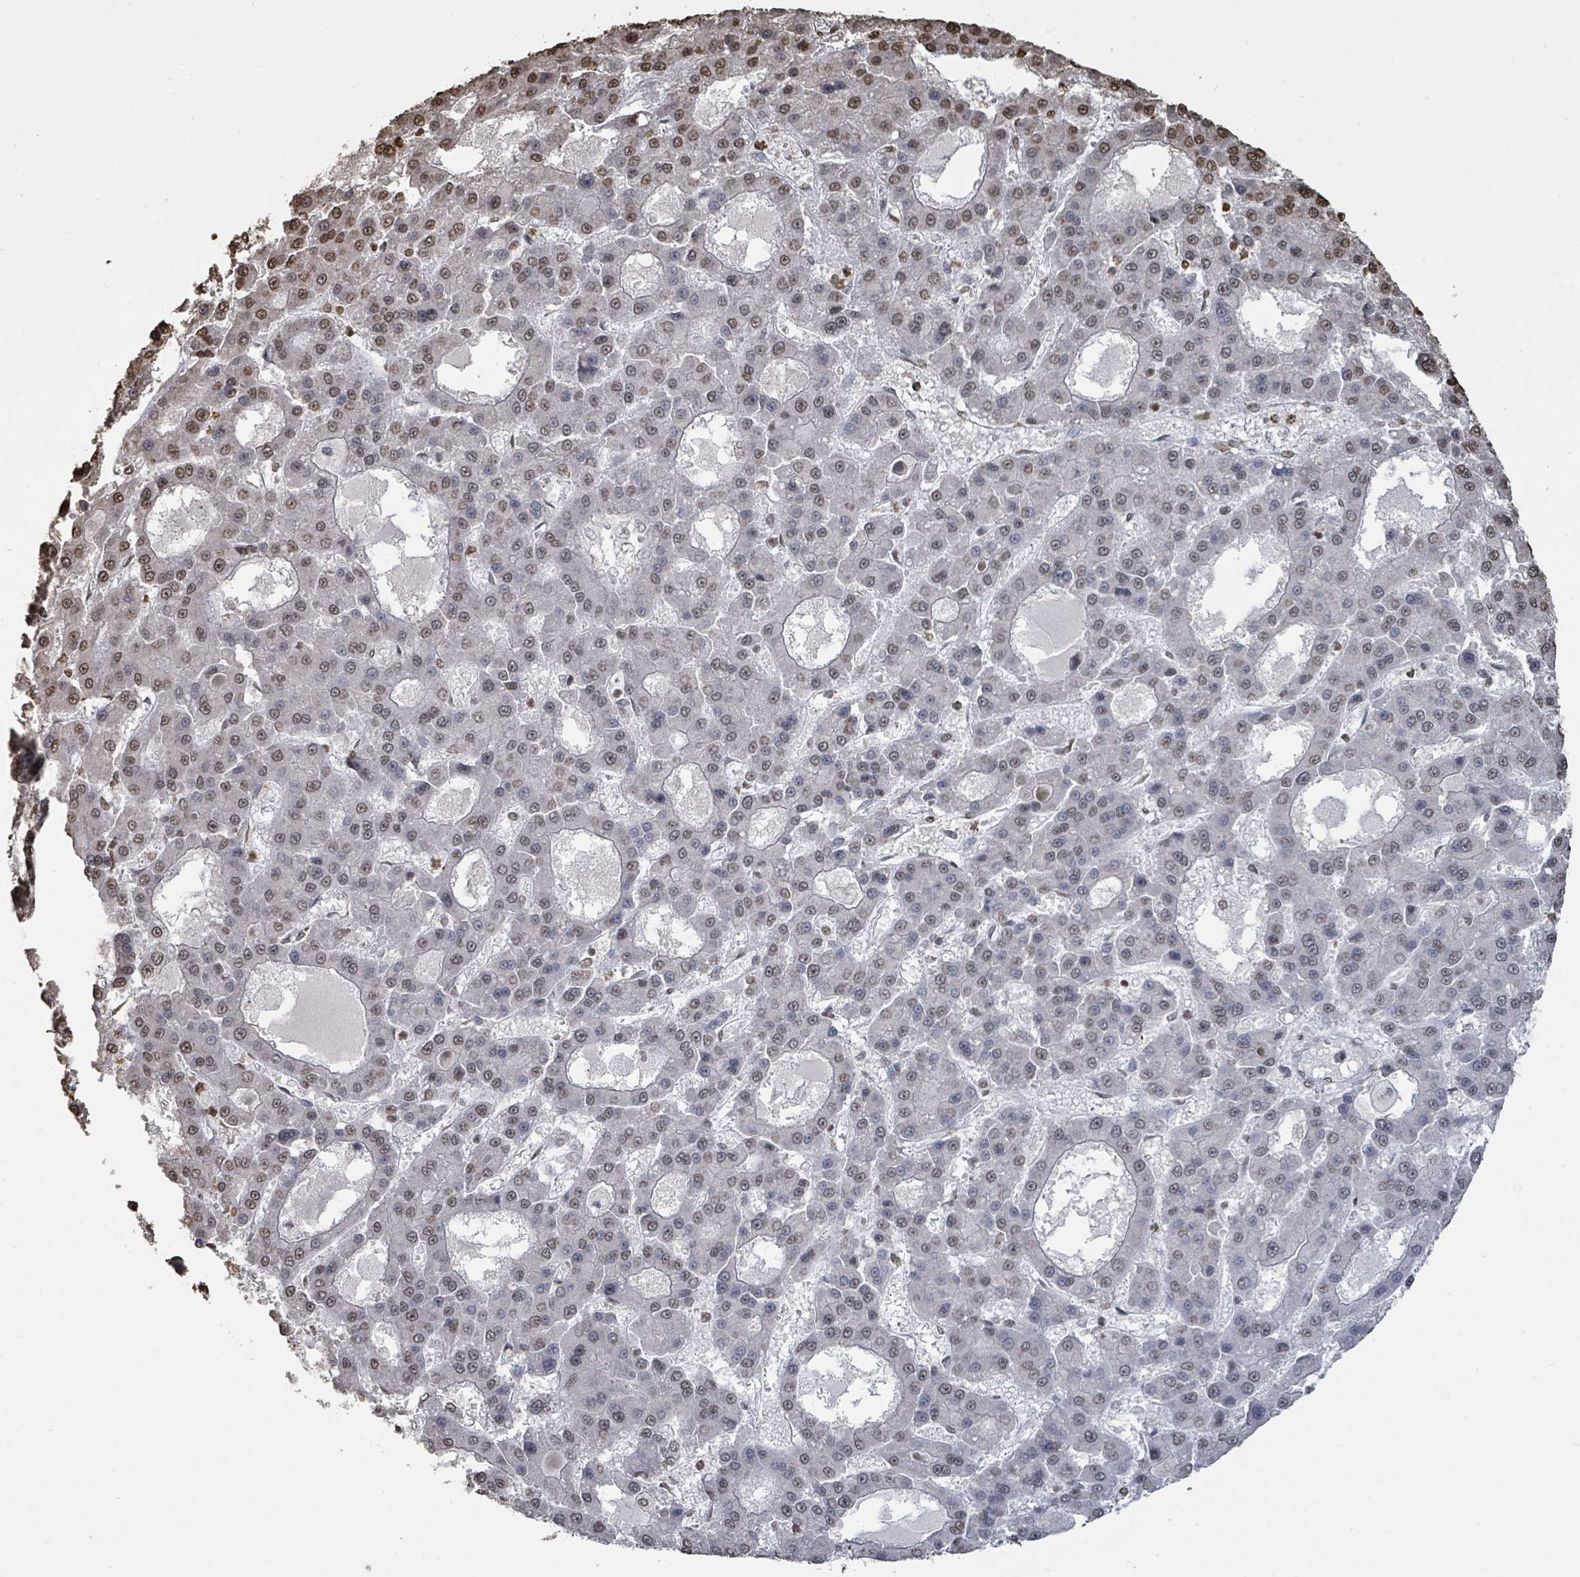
{"staining": {"intensity": "moderate", "quantity": "<25%", "location": "nuclear"}, "tissue": "liver cancer", "cell_type": "Tumor cells", "image_type": "cancer", "snomed": [{"axis": "morphology", "description": "Carcinoma, Hepatocellular, NOS"}, {"axis": "topography", "description": "Liver"}], "caption": "Immunohistochemistry (IHC) micrograph of neoplastic tissue: human liver hepatocellular carcinoma stained using immunohistochemistry (IHC) reveals low levels of moderate protein expression localized specifically in the nuclear of tumor cells, appearing as a nuclear brown color.", "gene": "MRPS12", "patient": {"sex": "male", "age": 70}}